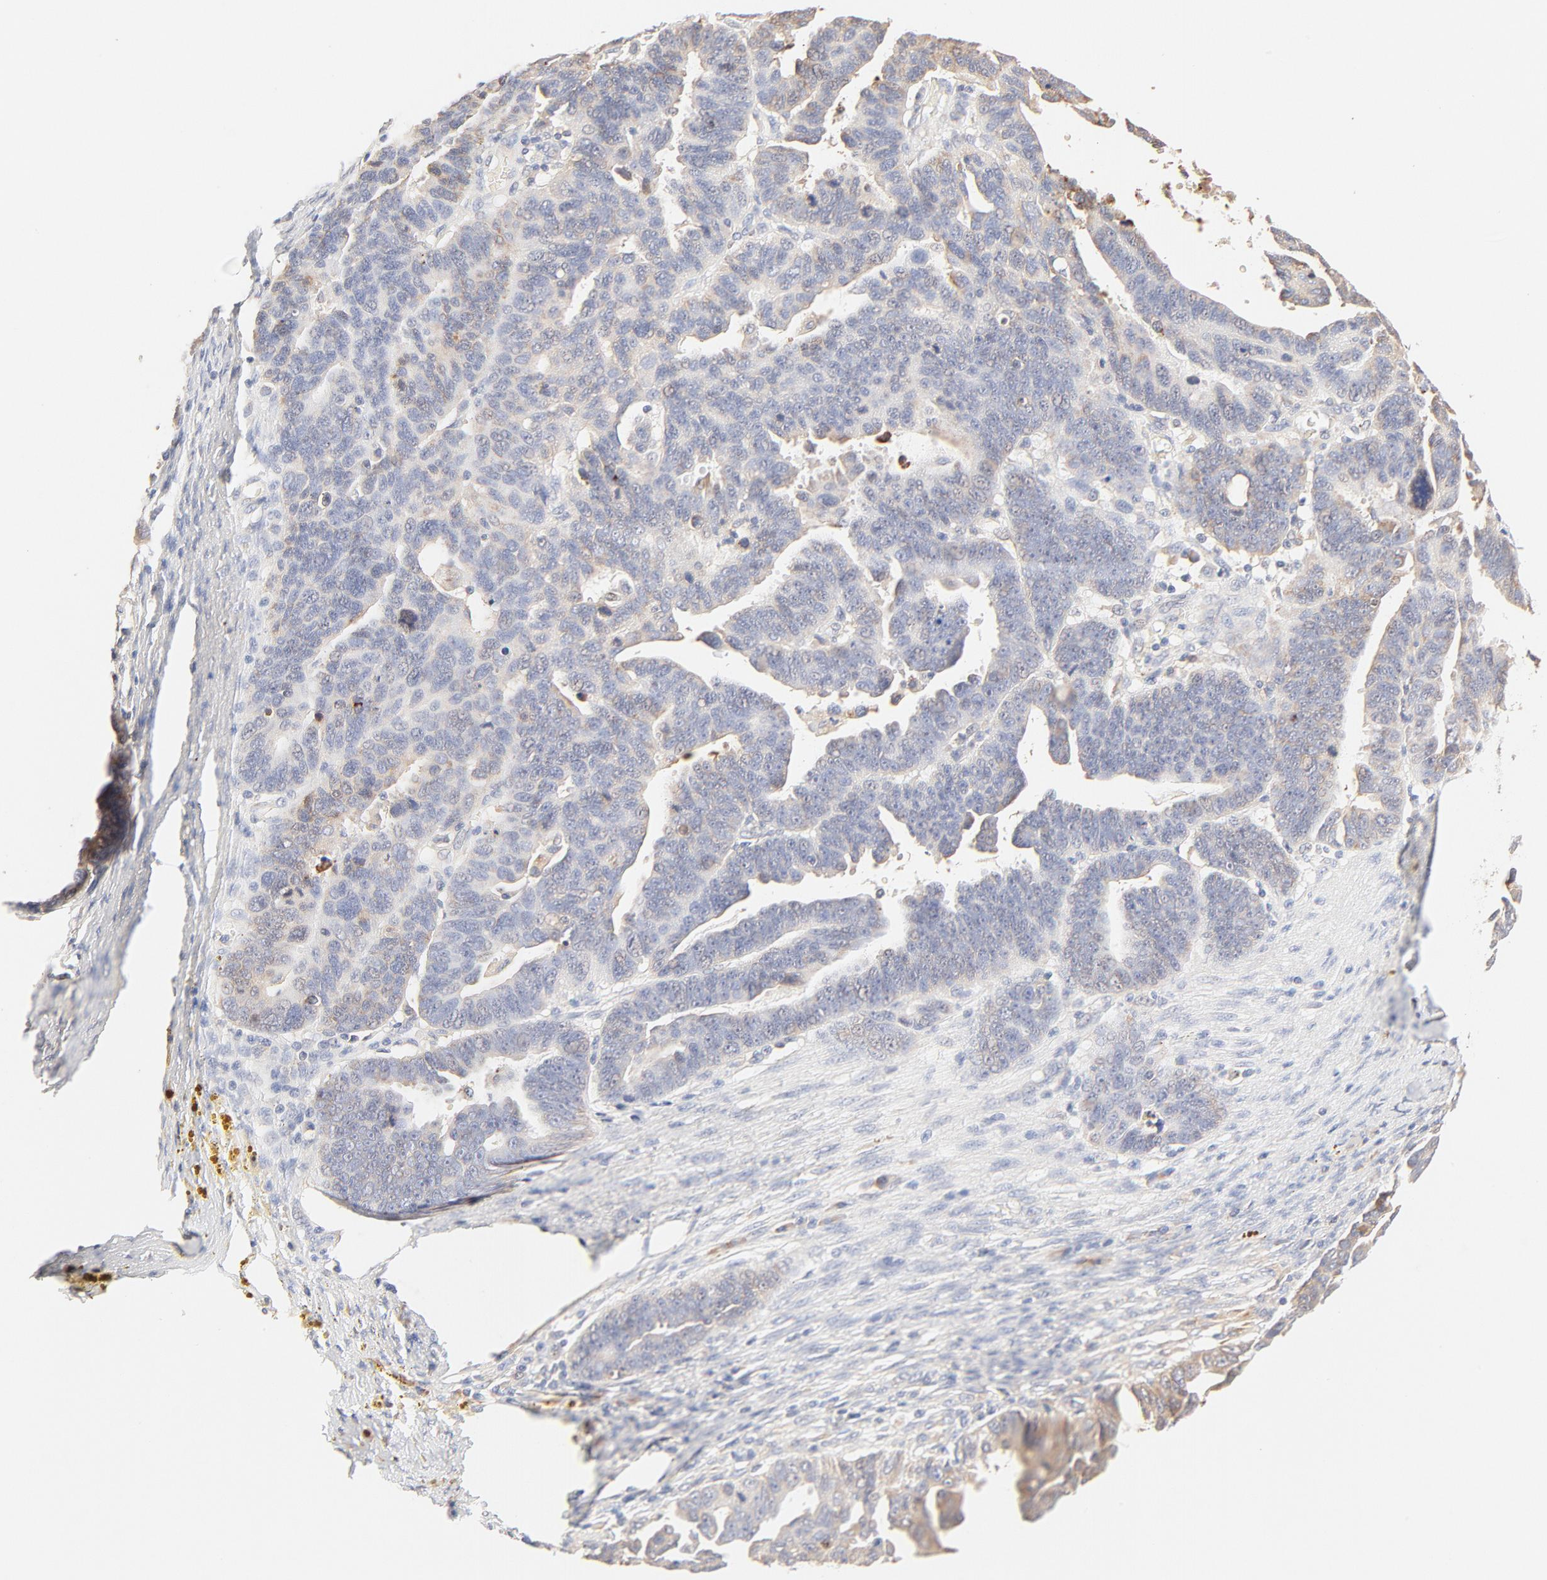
{"staining": {"intensity": "weak", "quantity": "<25%", "location": "cytoplasmic/membranous"}, "tissue": "ovarian cancer", "cell_type": "Tumor cells", "image_type": "cancer", "snomed": [{"axis": "morphology", "description": "Carcinoma, endometroid"}, {"axis": "morphology", "description": "Cystadenocarcinoma, serous, NOS"}, {"axis": "topography", "description": "Ovary"}], "caption": "DAB (3,3'-diaminobenzidine) immunohistochemical staining of human ovarian cancer displays no significant staining in tumor cells.", "gene": "PARP12", "patient": {"sex": "female", "age": 45}}